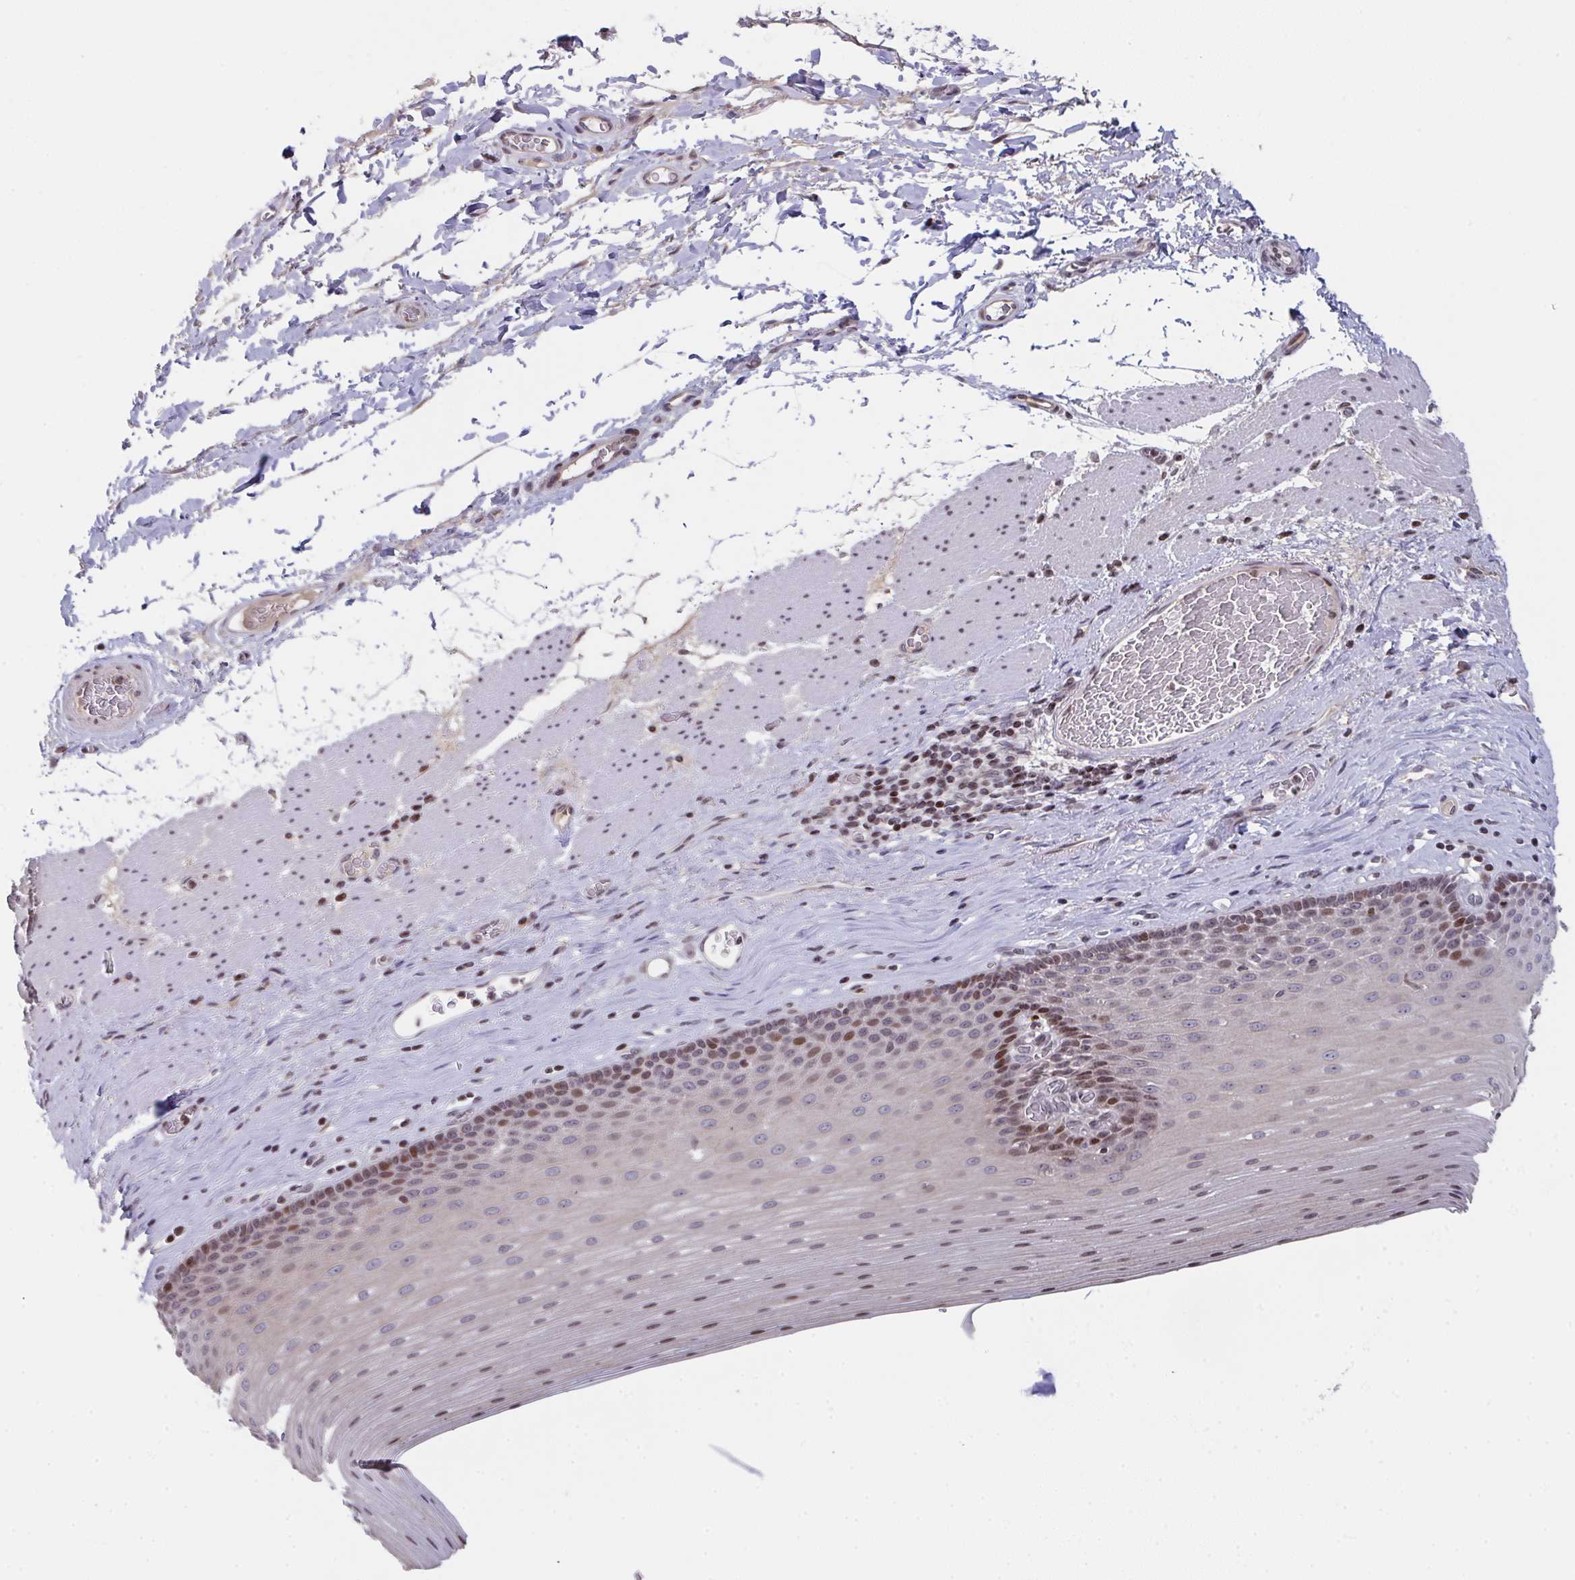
{"staining": {"intensity": "strong", "quantity": "<25%", "location": "nuclear"}, "tissue": "esophagus", "cell_type": "Squamous epithelial cells", "image_type": "normal", "snomed": [{"axis": "morphology", "description": "Normal tissue, NOS"}, {"axis": "topography", "description": "Esophagus"}], "caption": "Esophagus stained with IHC exhibits strong nuclear positivity in about <25% of squamous epithelial cells.", "gene": "PCDHB8", "patient": {"sex": "male", "age": 62}}